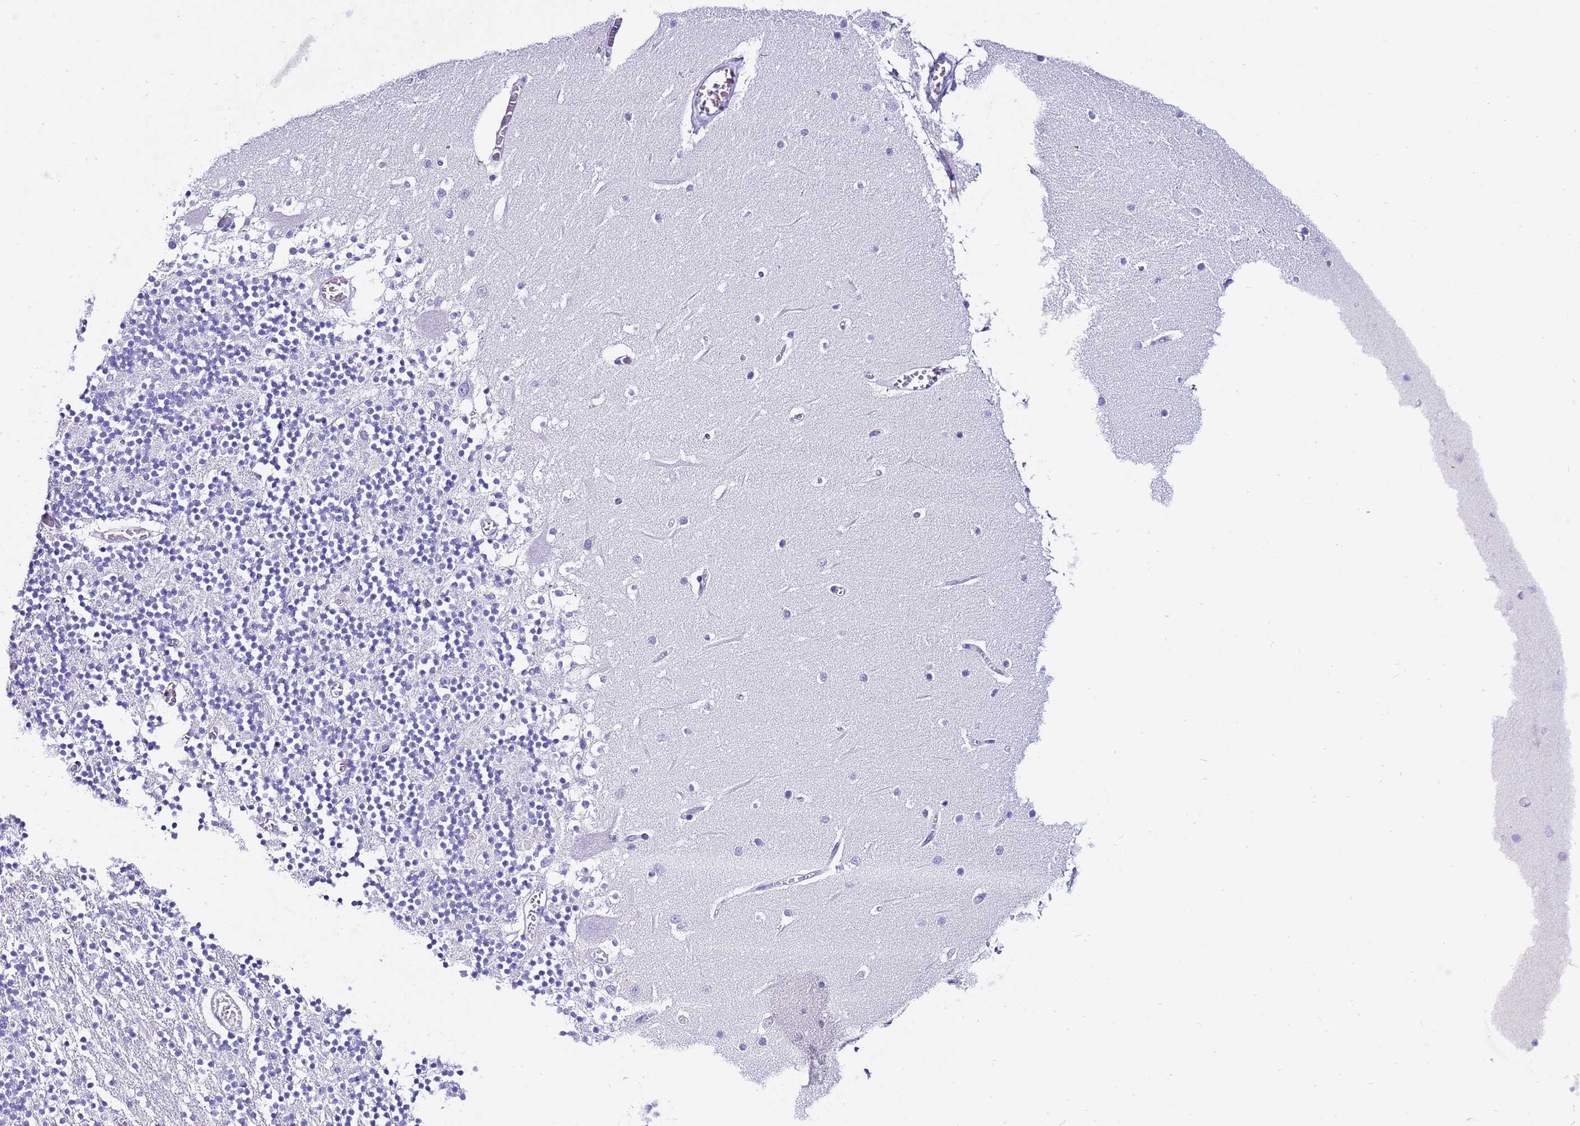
{"staining": {"intensity": "negative", "quantity": "none", "location": "none"}, "tissue": "cerebellum", "cell_type": "Cells in granular layer", "image_type": "normal", "snomed": [{"axis": "morphology", "description": "Normal tissue, NOS"}, {"axis": "topography", "description": "Cerebellum"}], "caption": "The histopathology image shows no staining of cells in granular layer in benign cerebellum.", "gene": "CPB1", "patient": {"sex": "female", "age": 28}}